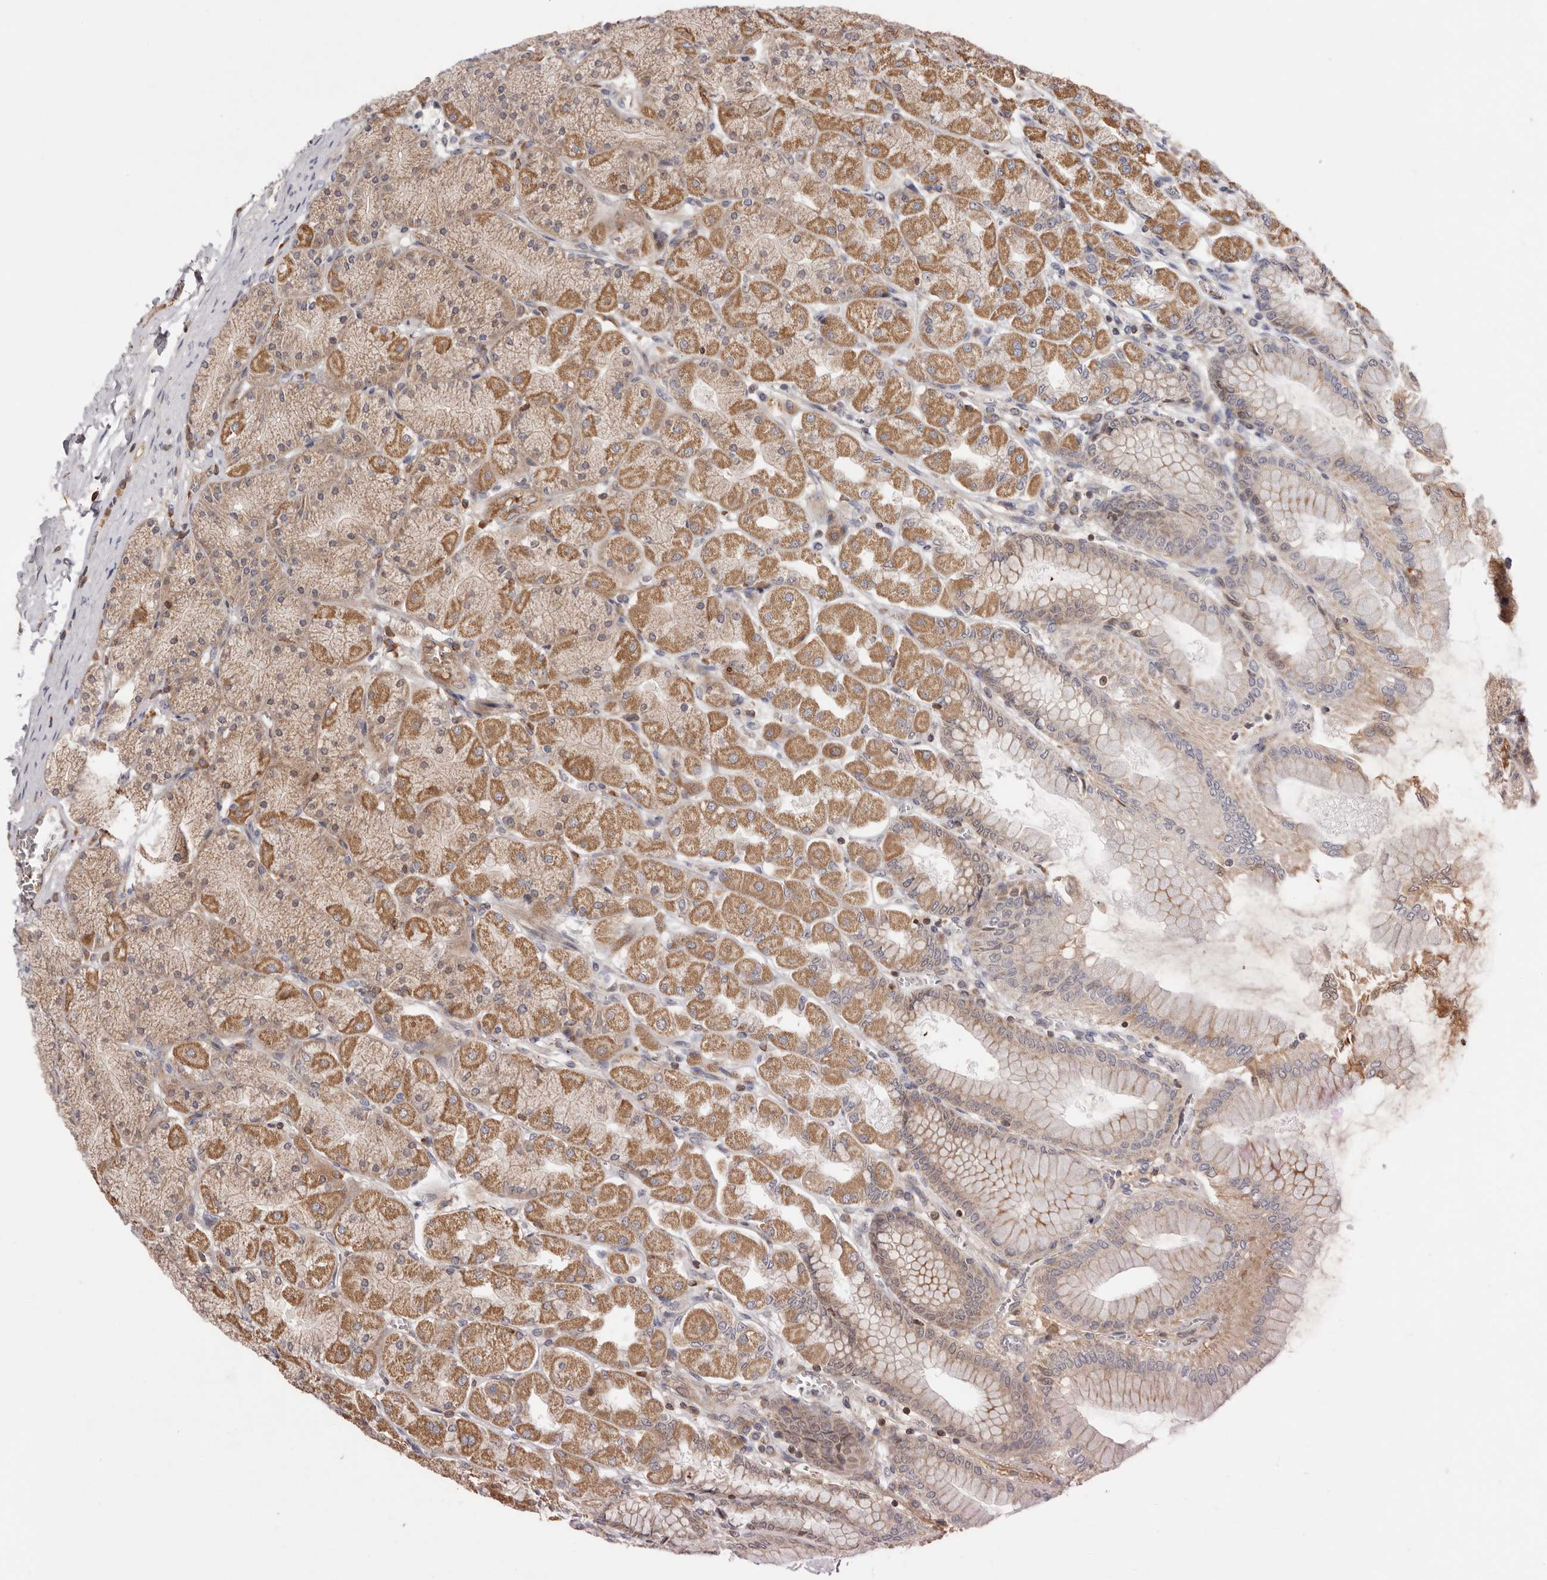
{"staining": {"intensity": "strong", "quantity": ">75%", "location": "cytoplasmic/membranous"}, "tissue": "stomach", "cell_type": "Glandular cells", "image_type": "normal", "snomed": [{"axis": "morphology", "description": "Normal tissue, NOS"}, {"axis": "topography", "description": "Stomach, upper"}], "caption": "Immunohistochemical staining of normal stomach reveals >75% levels of strong cytoplasmic/membranous protein positivity in about >75% of glandular cells.", "gene": "RNF213", "patient": {"sex": "female", "age": 56}}